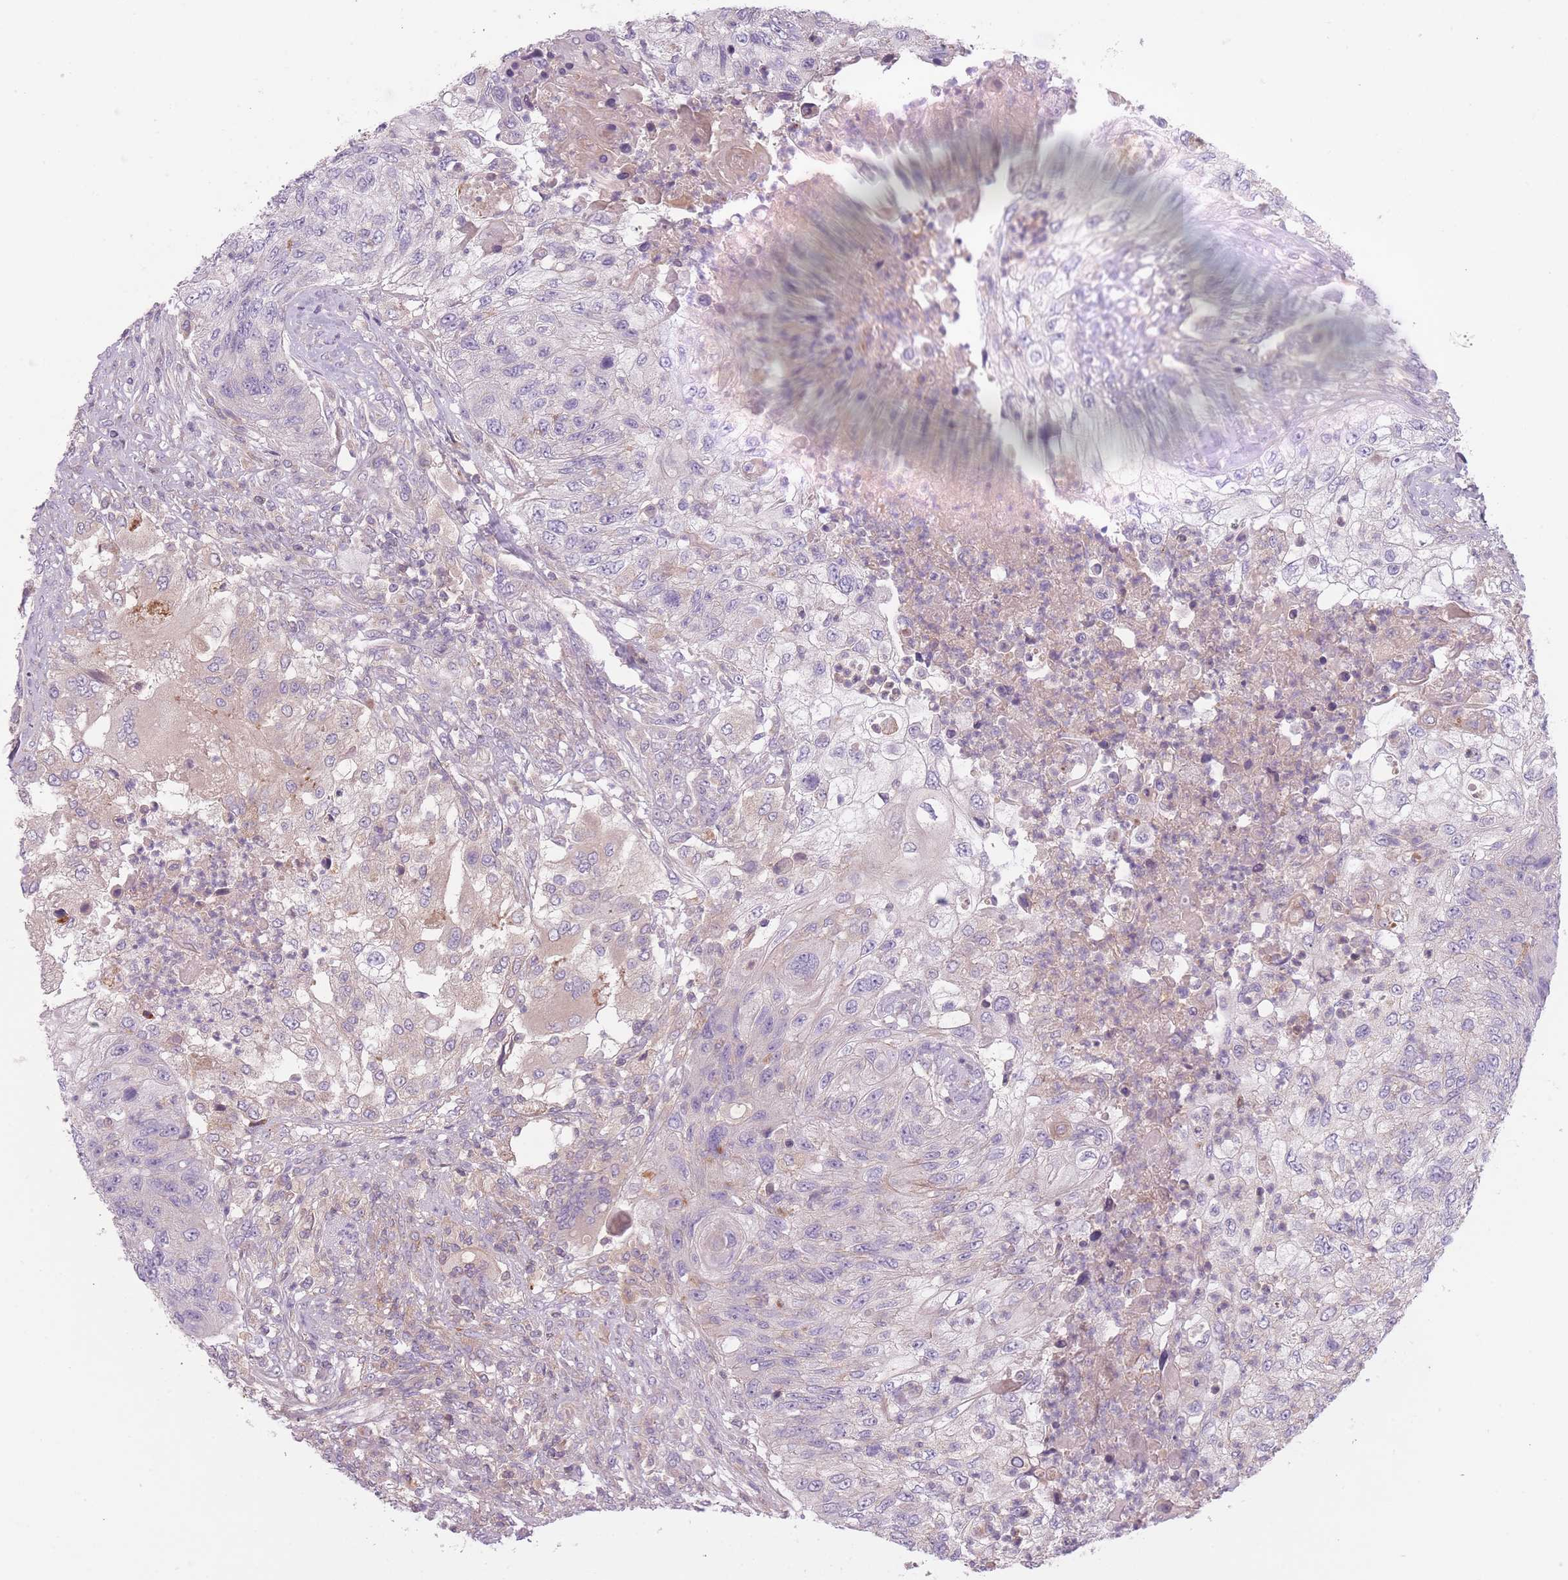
{"staining": {"intensity": "negative", "quantity": "none", "location": "none"}, "tissue": "urothelial cancer", "cell_type": "Tumor cells", "image_type": "cancer", "snomed": [{"axis": "morphology", "description": "Urothelial carcinoma, High grade"}, {"axis": "topography", "description": "Urinary bladder"}], "caption": "This is an immunohistochemistry (IHC) image of human urothelial carcinoma (high-grade). There is no staining in tumor cells.", "gene": "NT5DC2", "patient": {"sex": "female", "age": 60}}